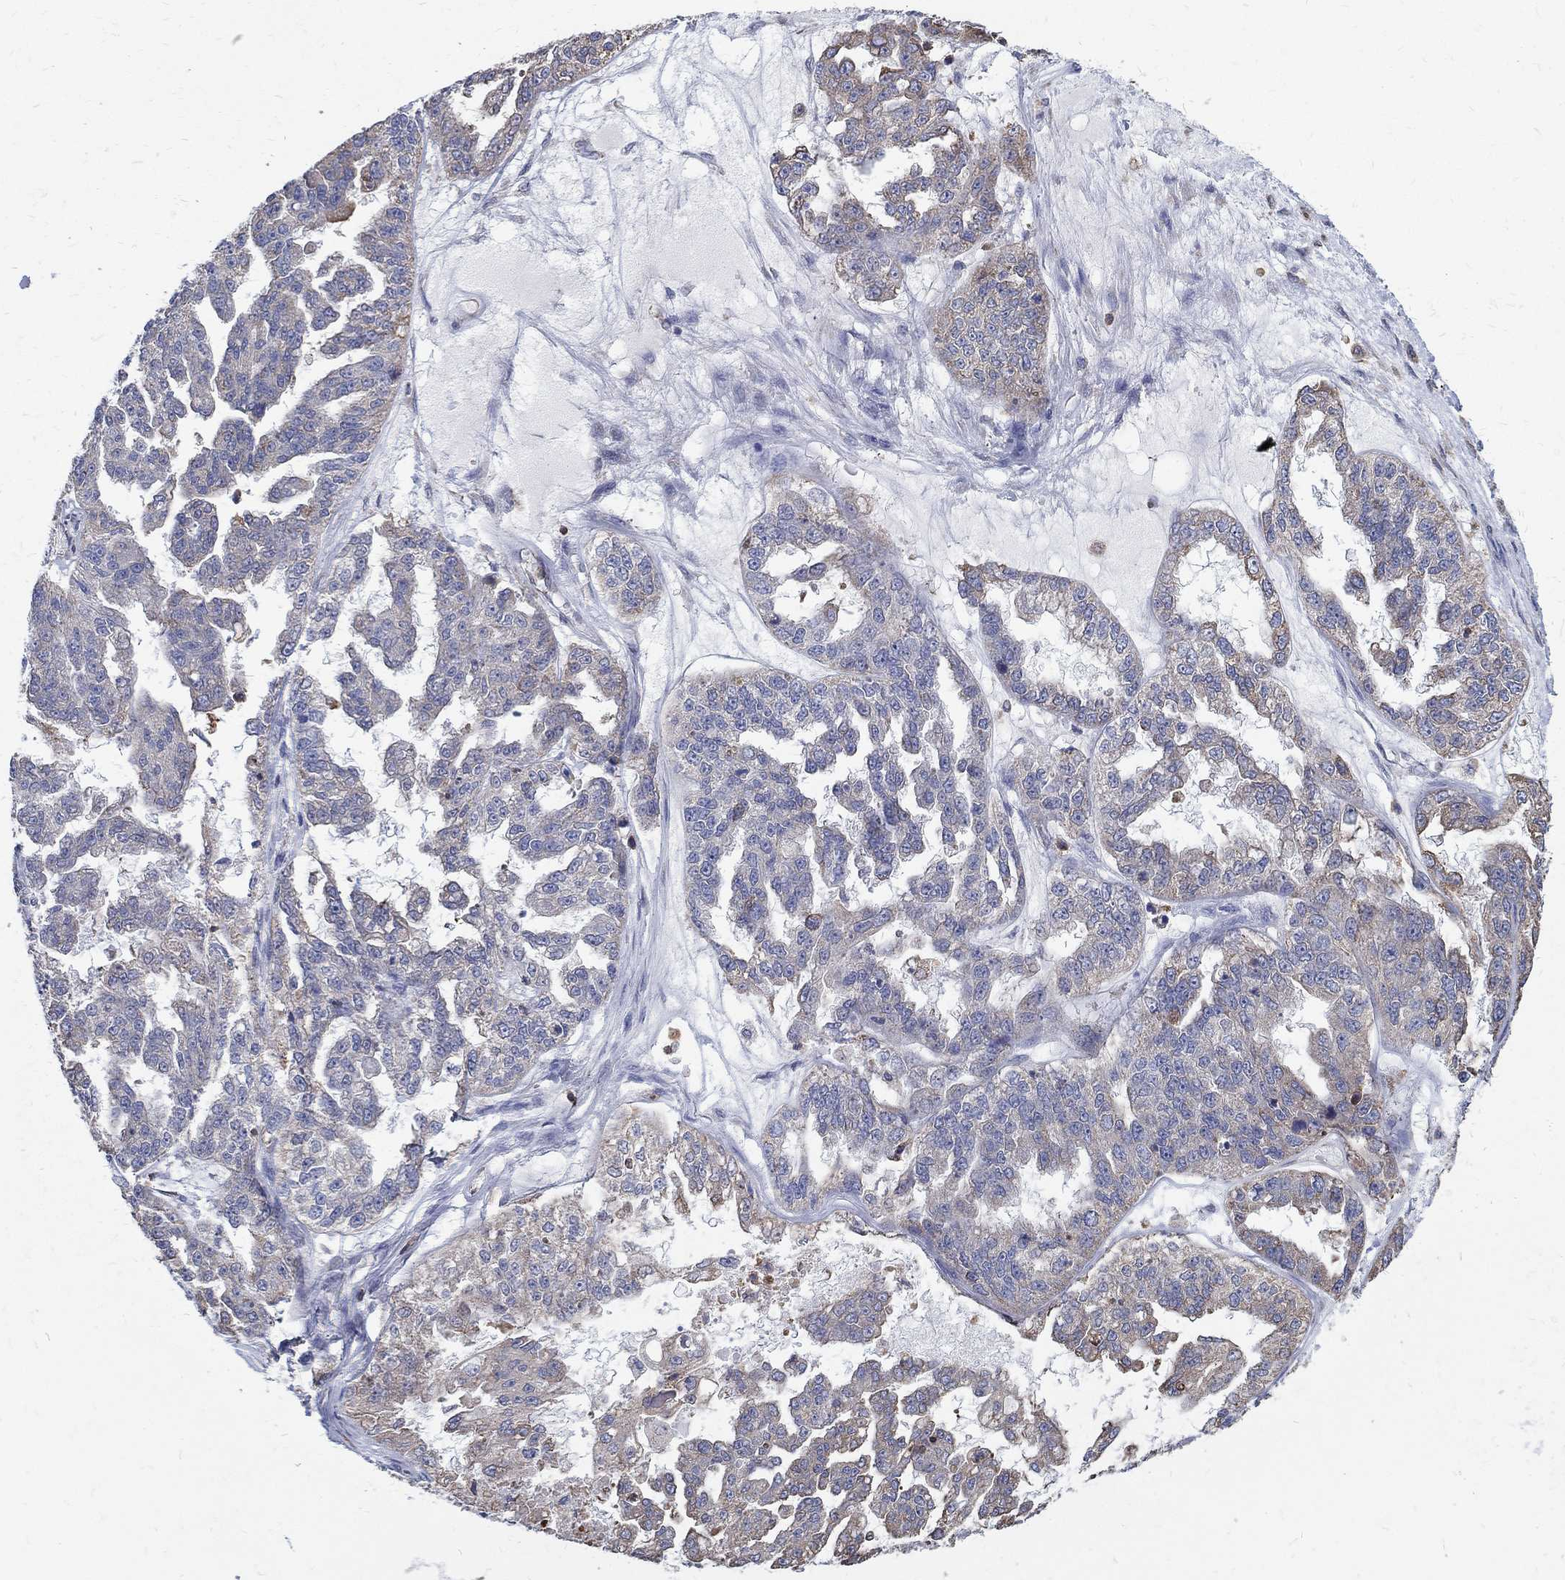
{"staining": {"intensity": "weak", "quantity": "<25%", "location": "cytoplasmic/membranous"}, "tissue": "ovarian cancer", "cell_type": "Tumor cells", "image_type": "cancer", "snomed": [{"axis": "morphology", "description": "Cystadenocarcinoma, serous, NOS"}, {"axis": "topography", "description": "Ovary"}], "caption": "Histopathology image shows no significant protein positivity in tumor cells of ovarian serous cystadenocarcinoma. (DAB immunohistochemistry with hematoxylin counter stain).", "gene": "AGAP2", "patient": {"sex": "female", "age": 58}}